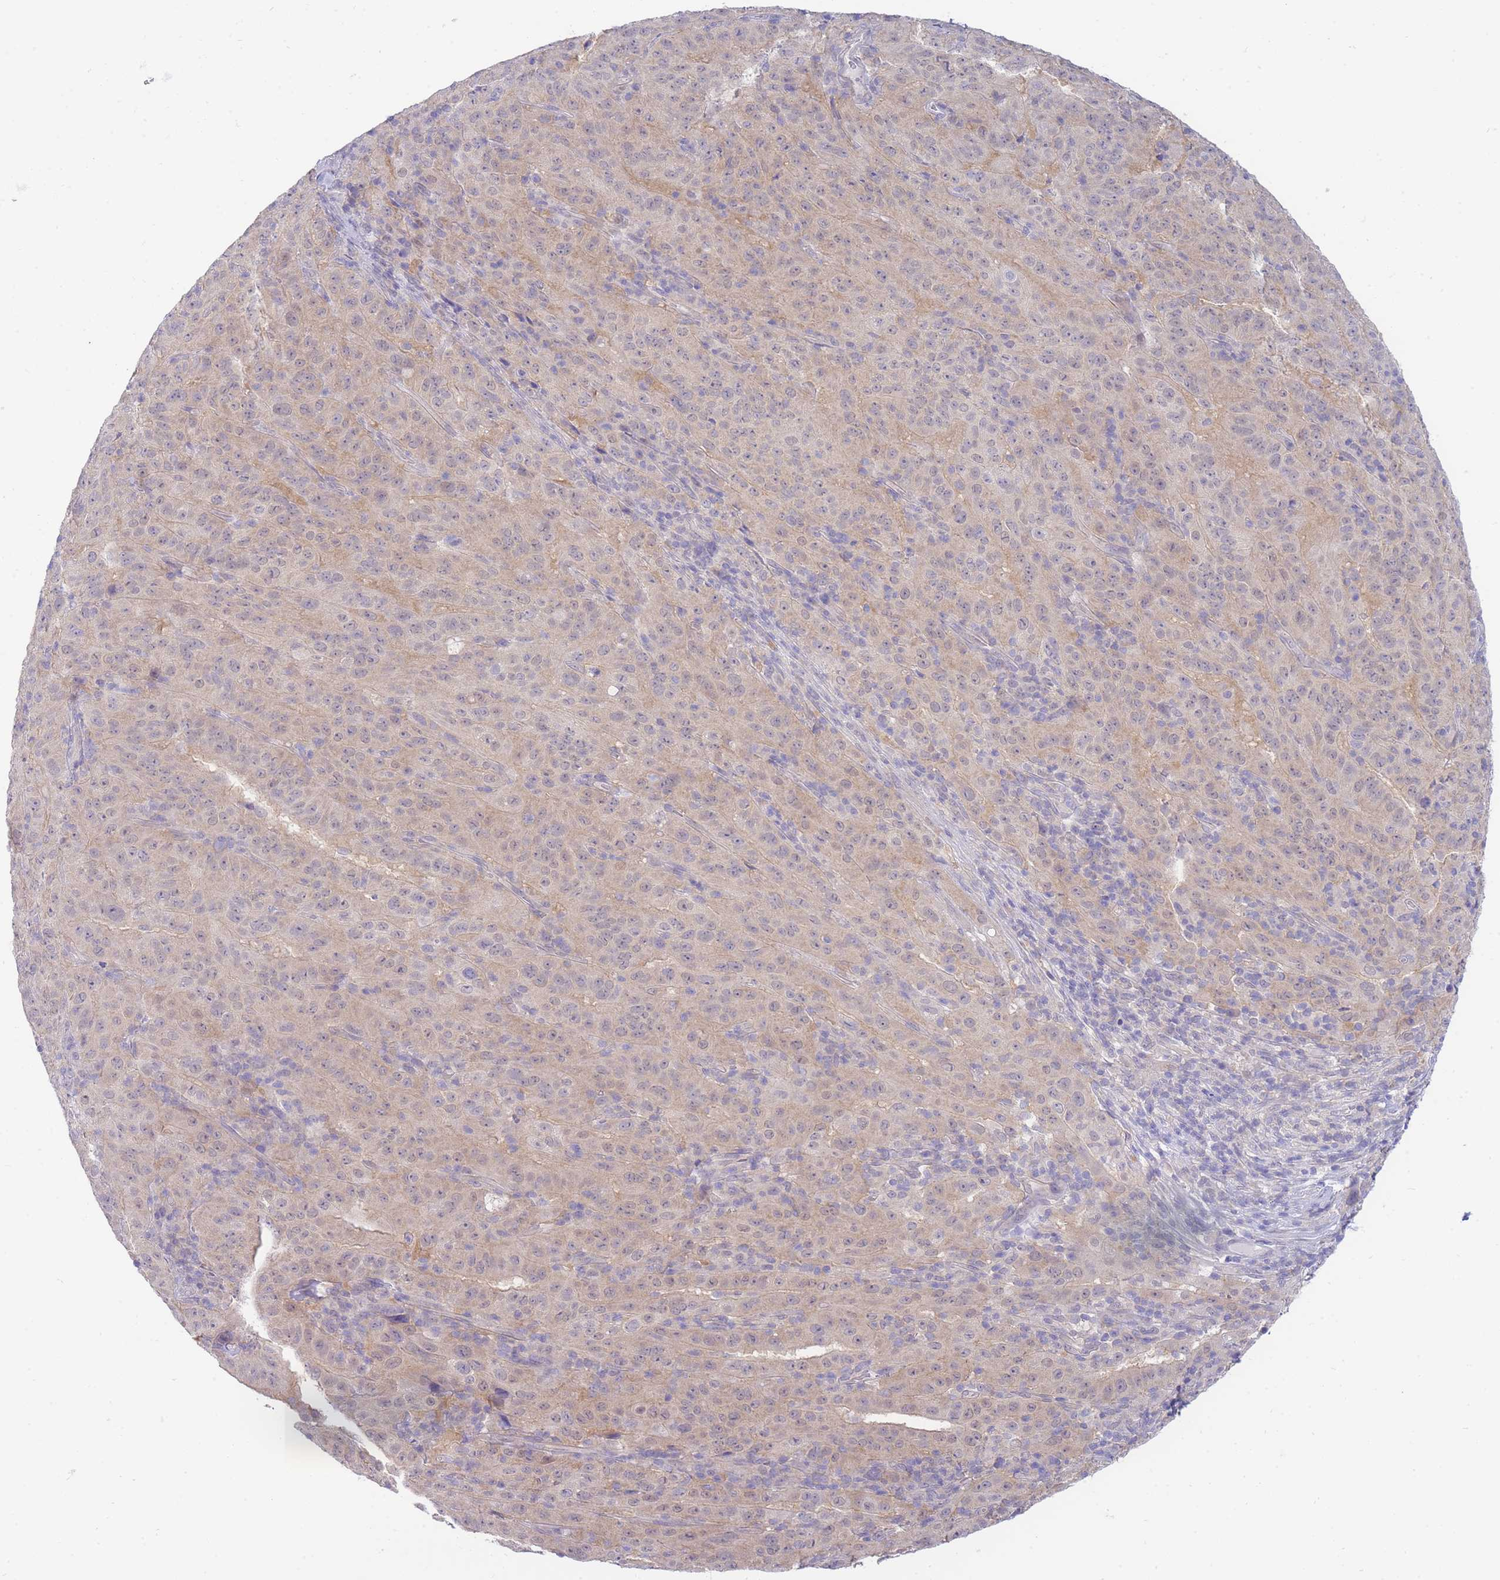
{"staining": {"intensity": "weak", "quantity": "25%-75%", "location": "cytoplasmic/membranous"}, "tissue": "pancreatic cancer", "cell_type": "Tumor cells", "image_type": "cancer", "snomed": [{"axis": "morphology", "description": "Adenocarcinoma, NOS"}, {"axis": "topography", "description": "Pancreas"}], "caption": "Brown immunohistochemical staining in adenocarcinoma (pancreatic) exhibits weak cytoplasmic/membranous staining in about 25%-75% of tumor cells.", "gene": "SUGT1", "patient": {"sex": "male", "age": 63}}